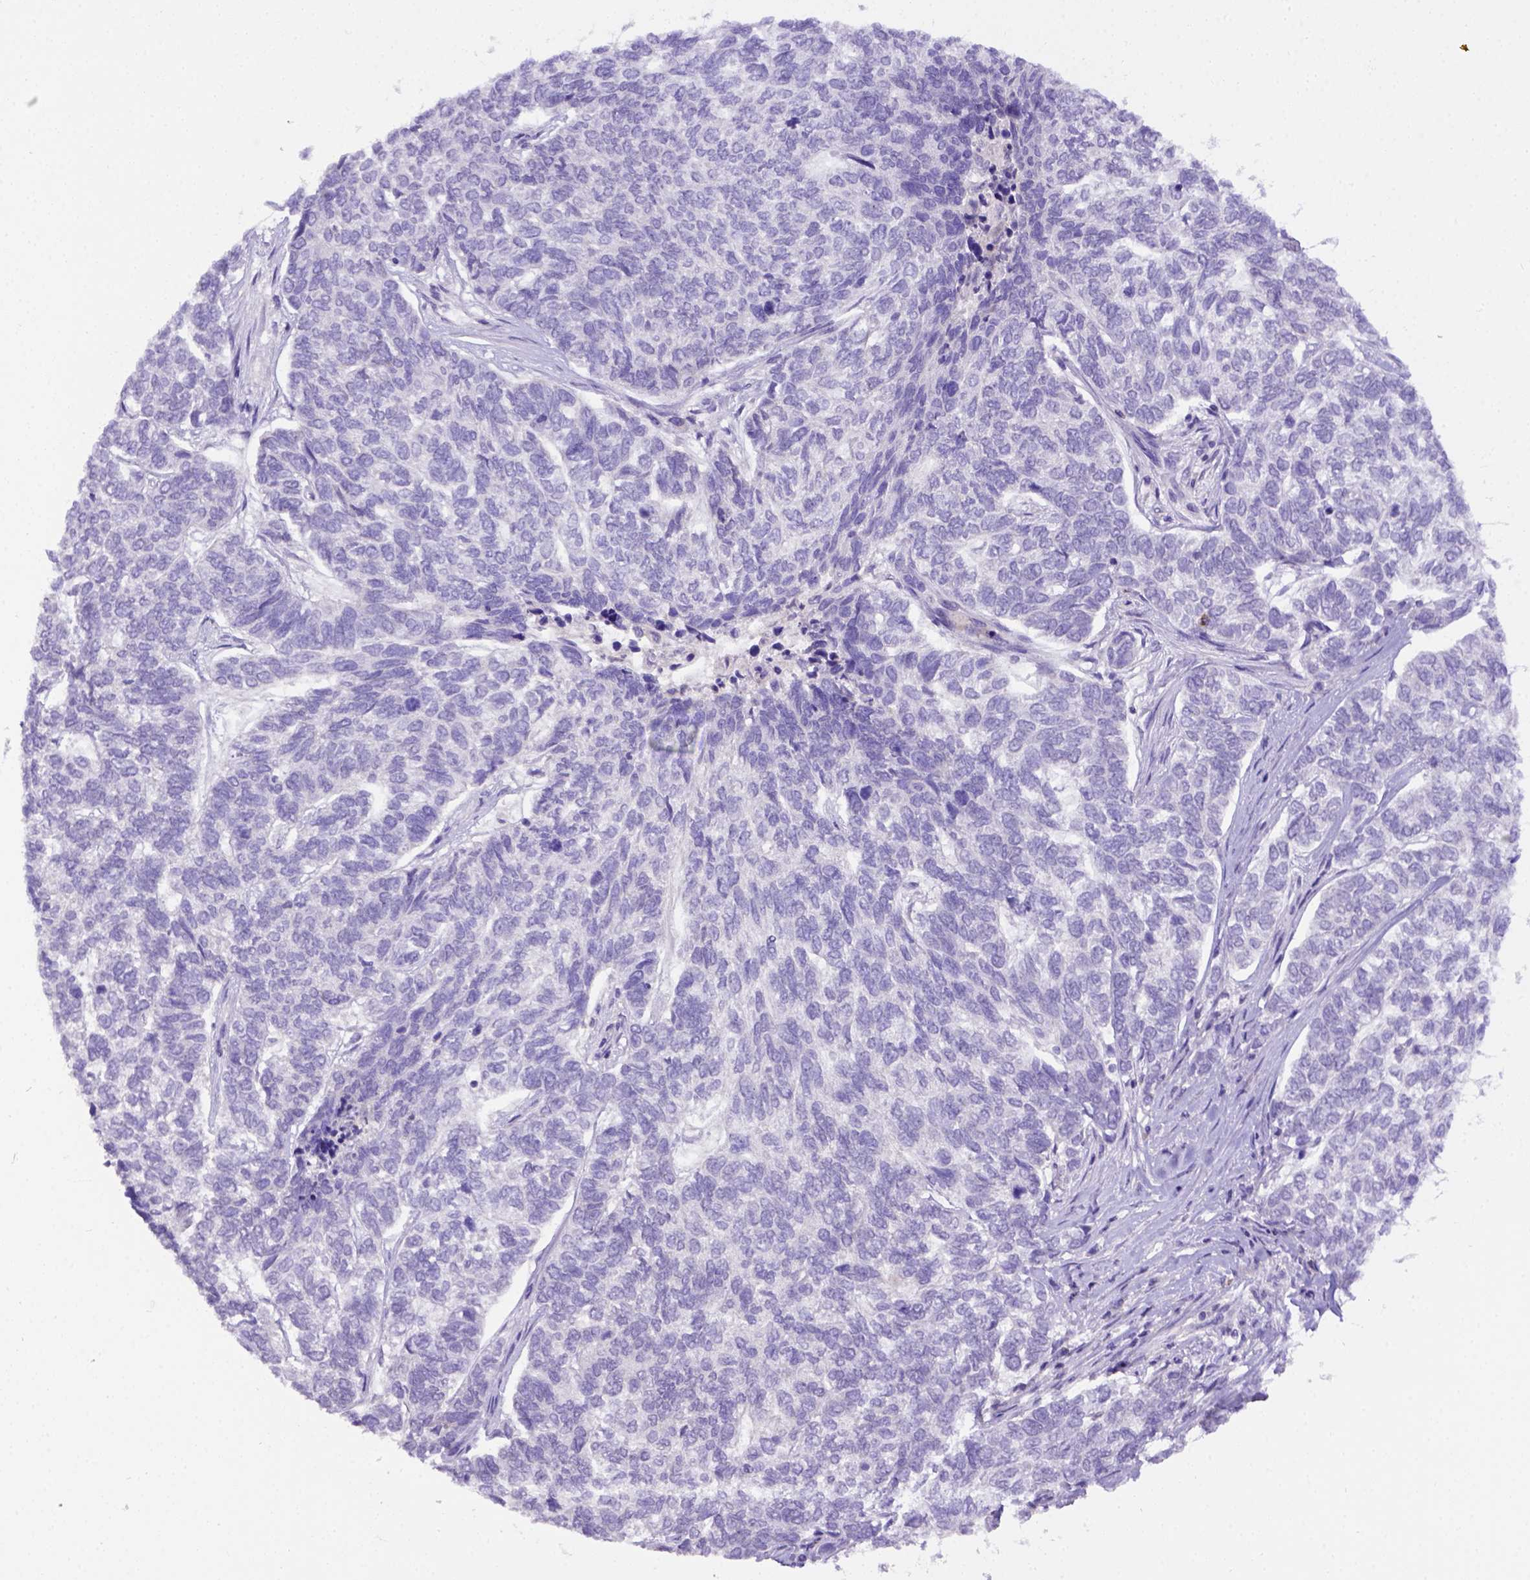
{"staining": {"intensity": "negative", "quantity": "none", "location": "none"}, "tissue": "skin cancer", "cell_type": "Tumor cells", "image_type": "cancer", "snomed": [{"axis": "morphology", "description": "Basal cell carcinoma"}, {"axis": "topography", "description": "Skin"}], "caption": "DAB (3,3'-diaminobenzidine) immunohistochemical staining of basal cell carcinoma (skin) shows no significant staining in tumor cells.", "gene": "B3GAT1", "patient": {"sex": "female", "age": 65}}